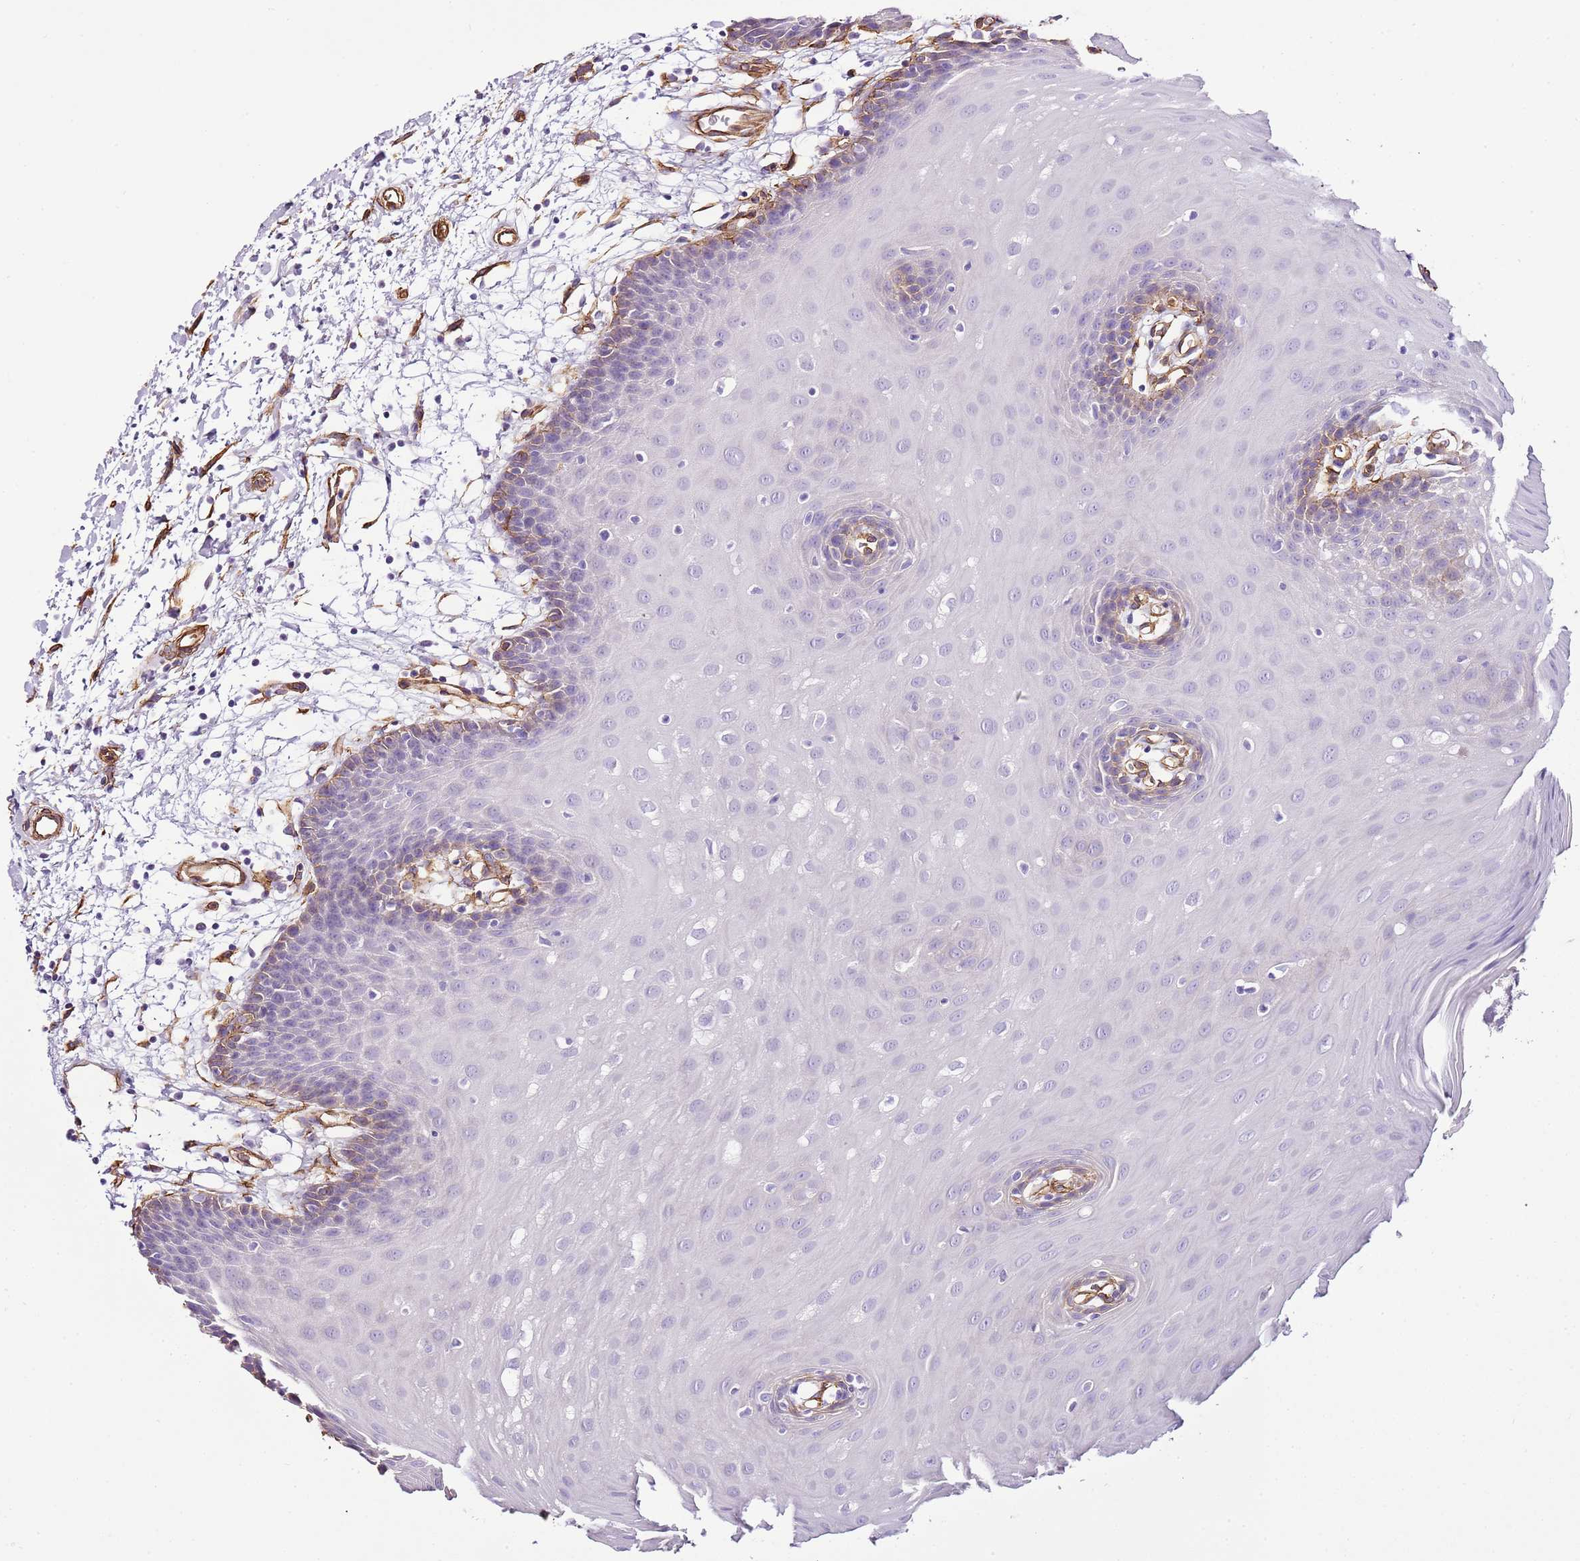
{"staining": {"intensity": "weak", "quantity": "<25%", "location": "cytoplasmic/membranous"}, "tissue": "oral mucosa", "cell_type": "Squamous epithelial cells", "image_type": "normal", "snomed": [{"axis": "morphology", "description": "Normal tissue, NOS"}, {"axis": "topography", "description": "Skeletal muscle"}, {"axis": "topography", "description": "Oral tissue"}, {"axis": "topography", "description": "Salivary gland"}, {"axis": "topography", "description": "Peripheral nerve tissue"}], "caption": "The histopathology image demonstrates no significant positivity in squamous epithelial cells of oral mucosa. (DAB immunohistochemistry (IHC), high magnification).", "gene": "CTDSPL", "patient": {"sex": "male", "age": 54}}